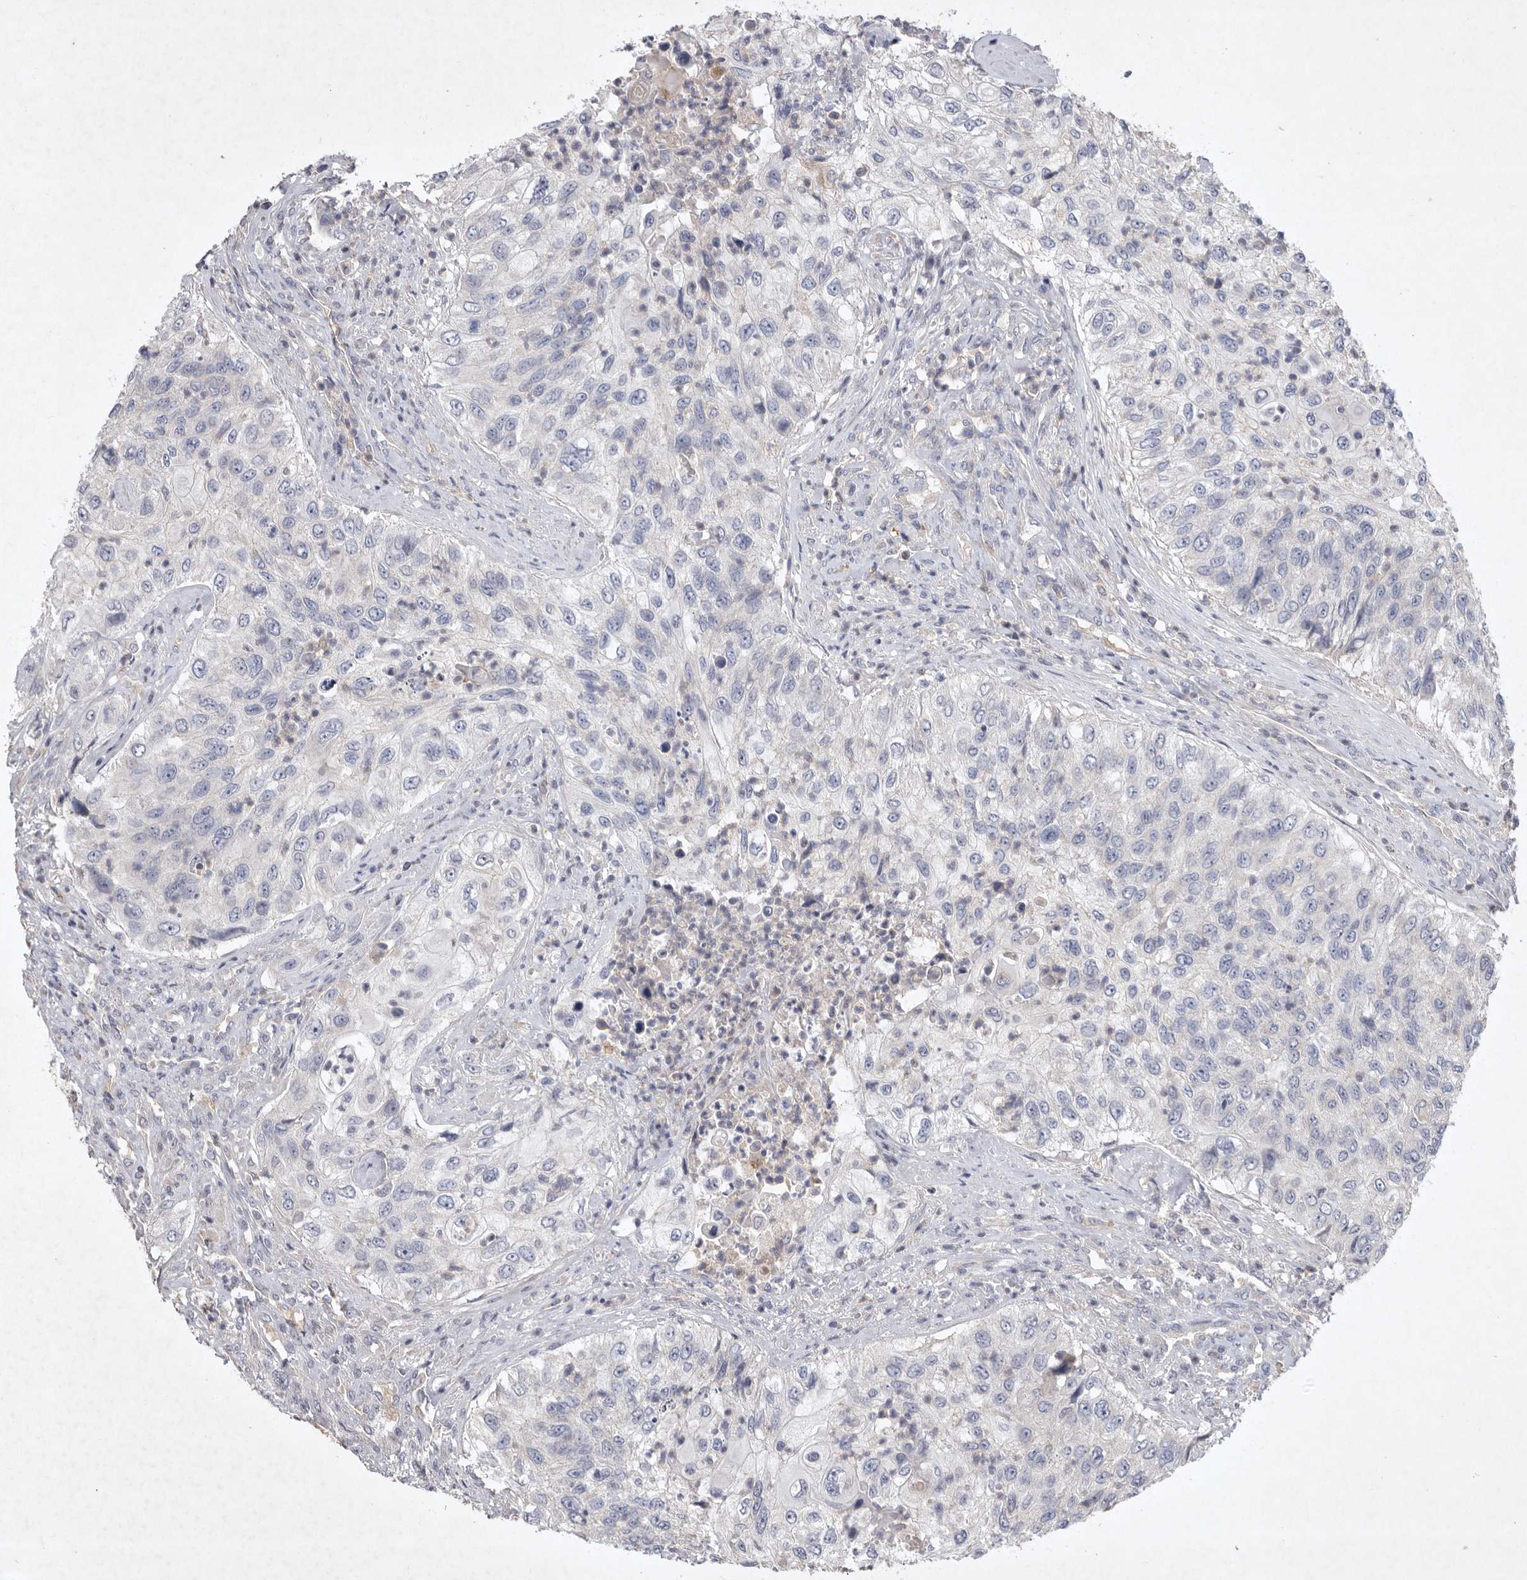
{"staining": {"intensity": "negative", "quantity": "none", "location": "none"}, "tissue": "urothelial cancer", "cell_type": "Tumor cells", "image_type": "cancer", "snomed": [{"axis": "morphology", "description": "Urothelial carcinoma, High grade"}, {"axis": "topography", "description": "Urinary bladder"}], "caption": "Tumor cells are negative for protein expression in human urothelial cancer. (DAB immunohistochemistry visualized using brightfield microscopy, high magnification).", "gene": "TNFSF14", "patient": {"sex": "female", "age": 60}}